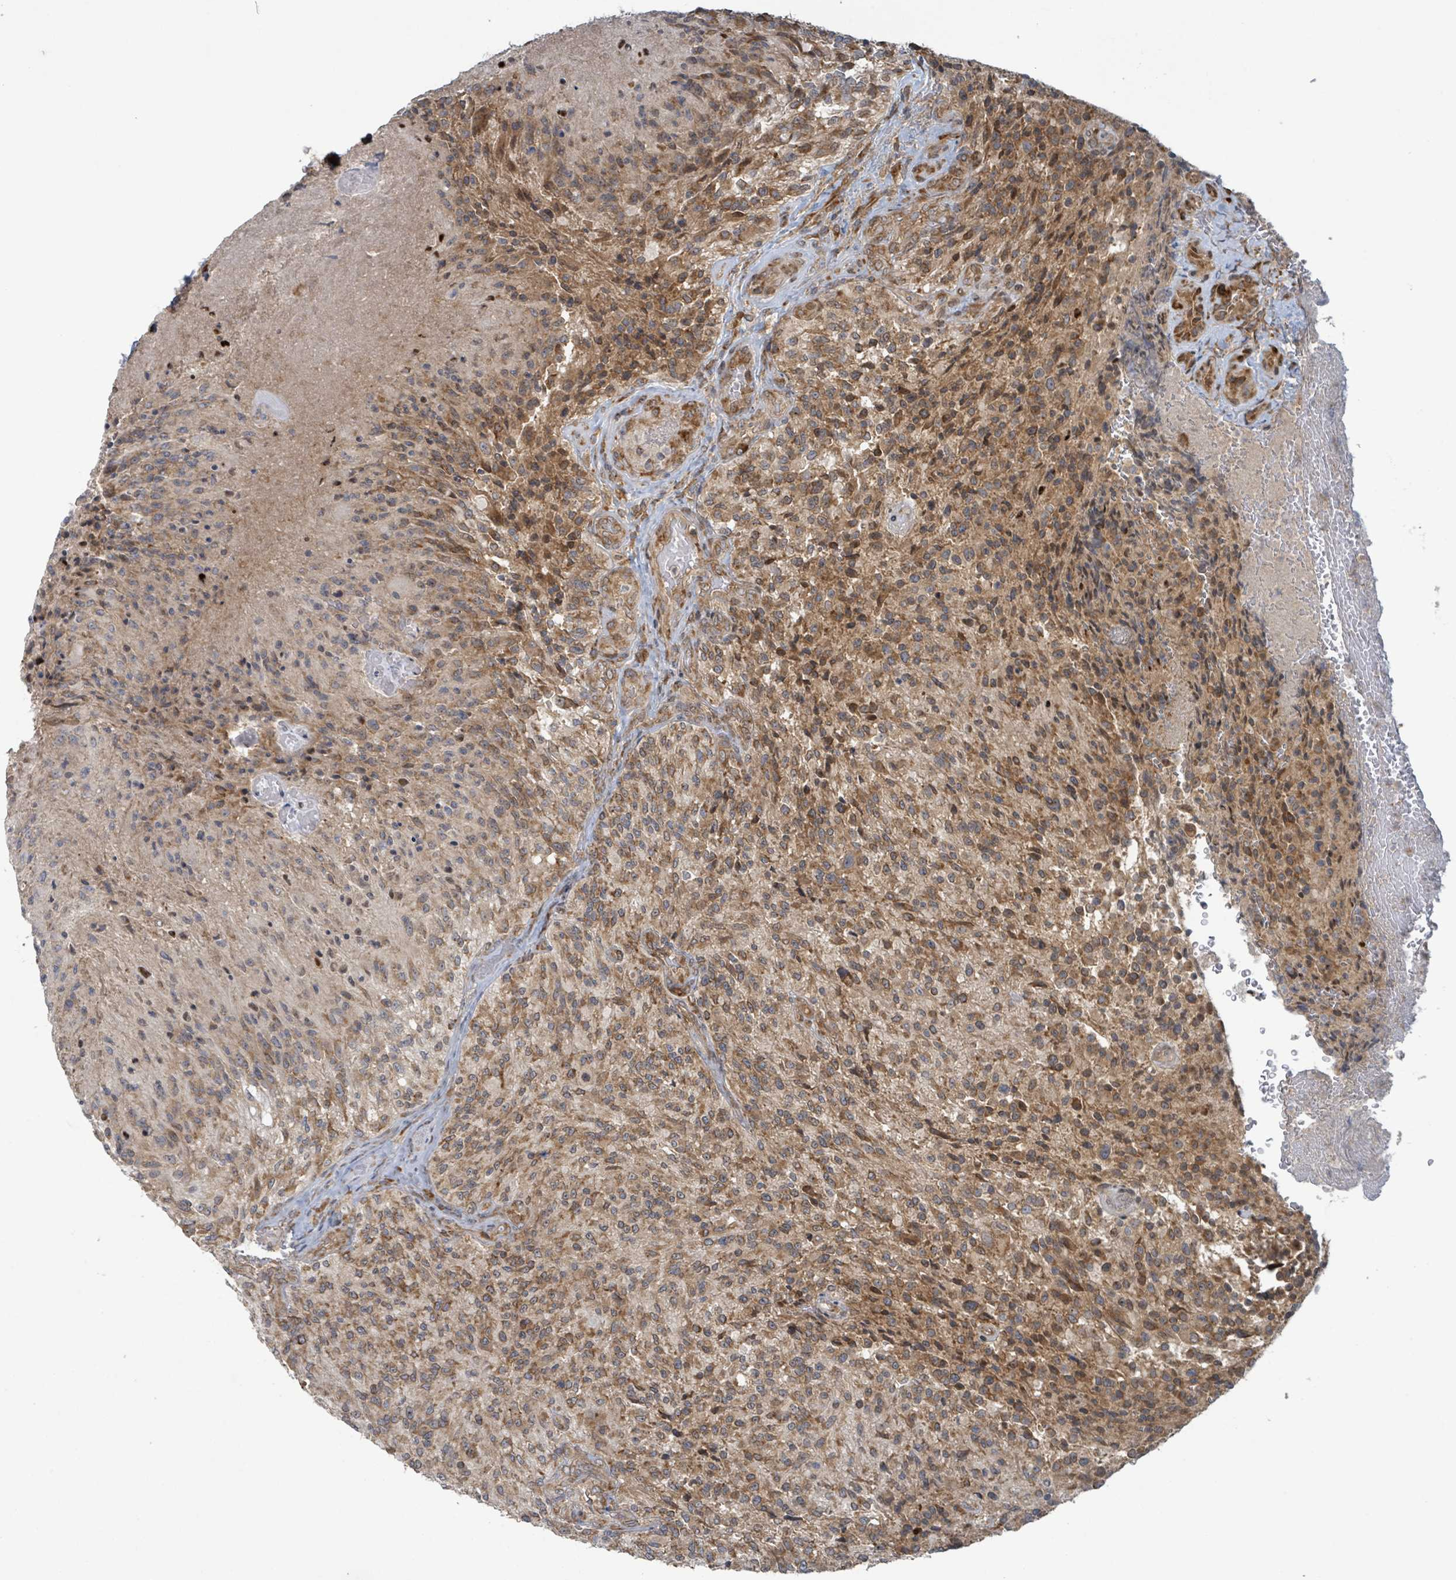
{"staining": {"intensity": "moderate", "quantity": ">75%", "location": "cytoplasmic/membranous"}, "tissue": "glioma", "cell_type": "Tumor cells", "image_type": "cancer", "snomed": [{"axis": "morphology", "description": "Normal tissue, NOS"}, {"axis": "morphology", "description": "Glioma, malignant, High grade"}, {"axis": "topography", "description": "Cerebral cortex"}], "caption": "An immunohistochemistry image of neoplastic tissue is shown. Protein staining in brown shows moderate cytoplasmic/membranous positivity in glioma within tumor cells.", "gene": "OR51E1", "patient": {"sex": "male", "age": 56}}